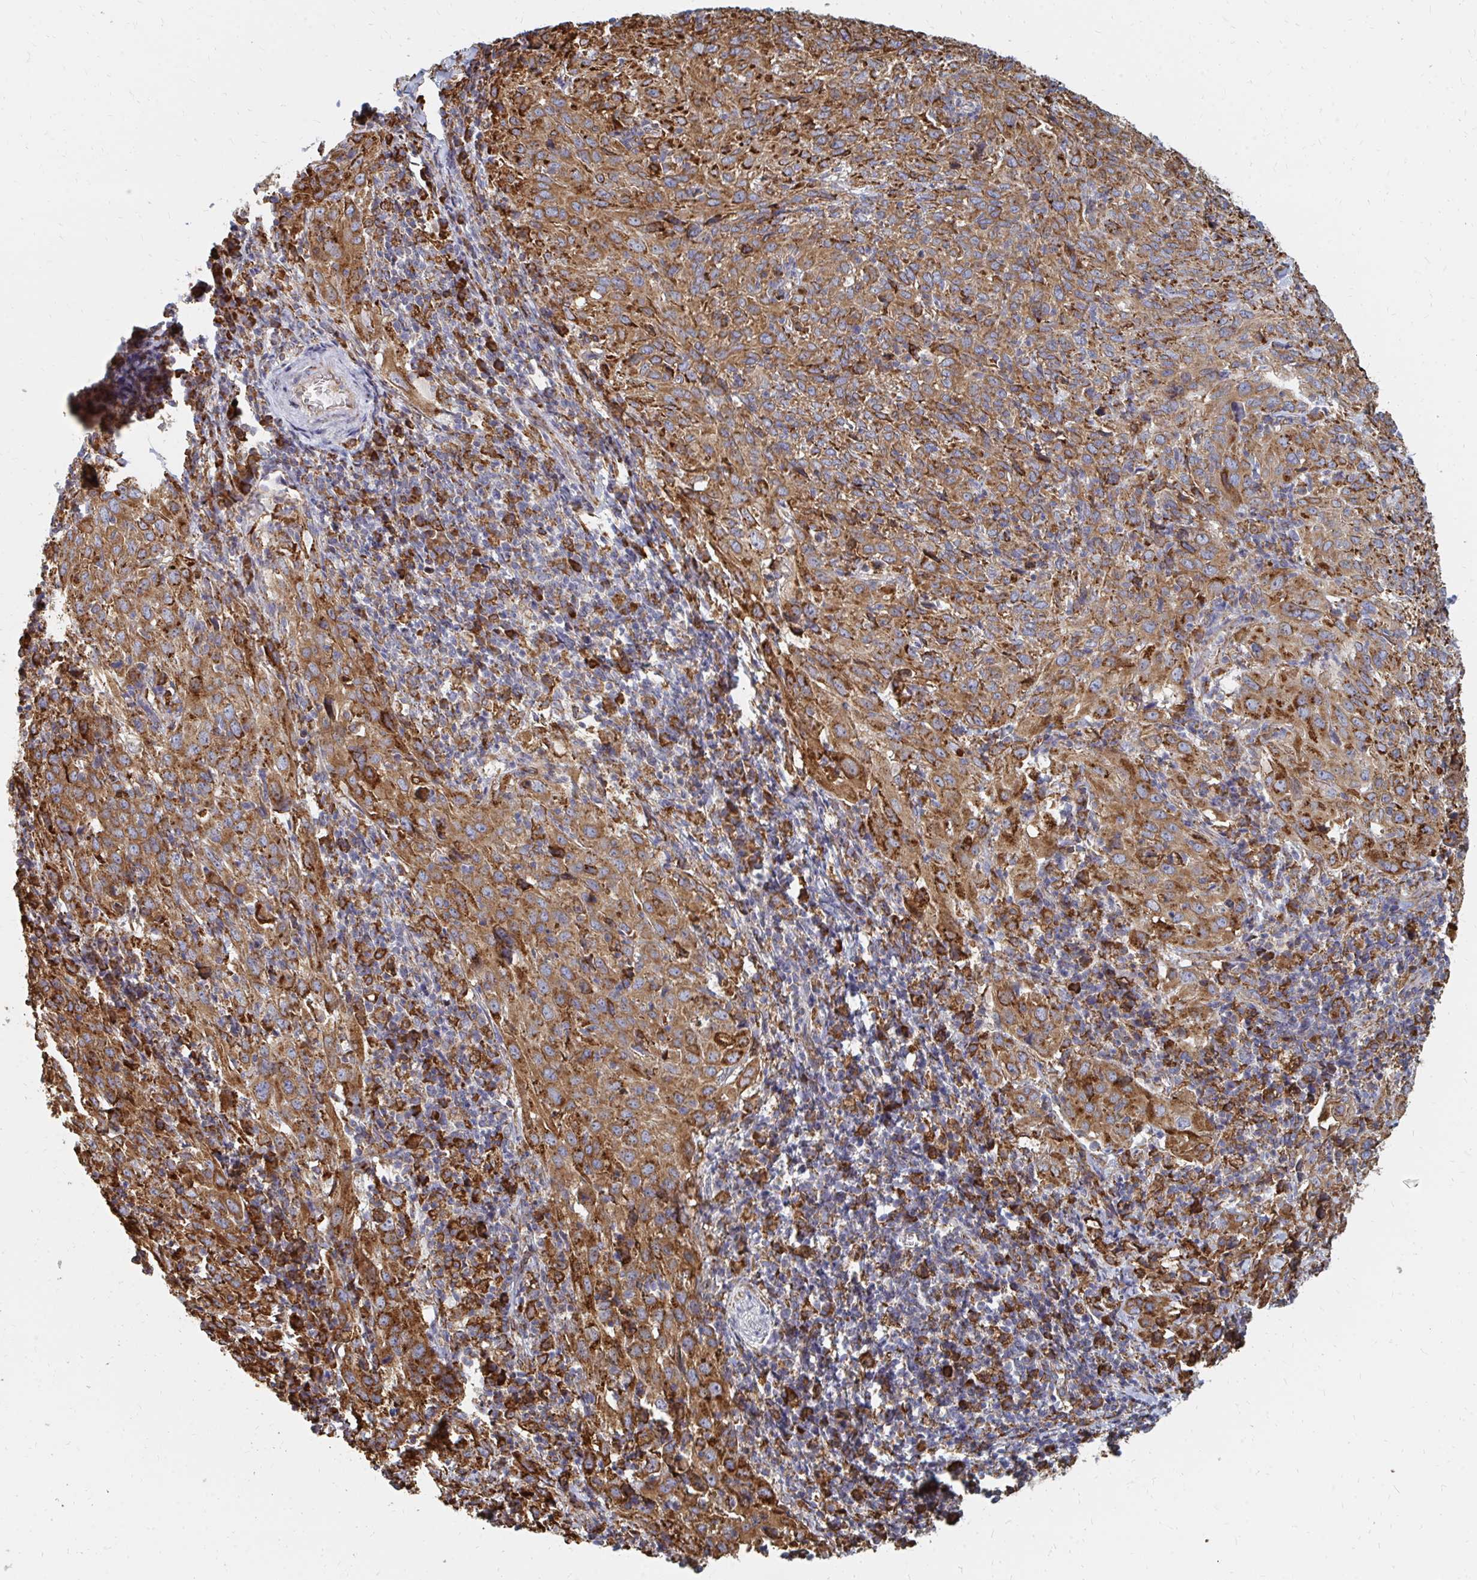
{"staining": {"intensity": "moderate", "quantity": ">75%", "location": "cytoplasmic/membranous"}, "tissue": "cervical cancer", "cell_type": "Tumor cells", "image_type": "cancer", "snomed": [{"axis": "morphology", "description": "Squamous cell carcinoma, NOS"}, {"axis": "topography", "description": "Cervix"}], "caption": "High-magnification brightfield microscopy of cervical cancer (squamous cell carcinoma) stained with DAB (3,3'-diaminobenzidine) (brown) and counterstained with hematoxylin (blue). tumor cells exhibit moderate cytoplasmic/membranous expression is identified in about>75% of cells. (IHC, brightfield microscopy, high magnification).", "gene": "PPP1R13L", "patient": {"sex": "female", "age": 51}}